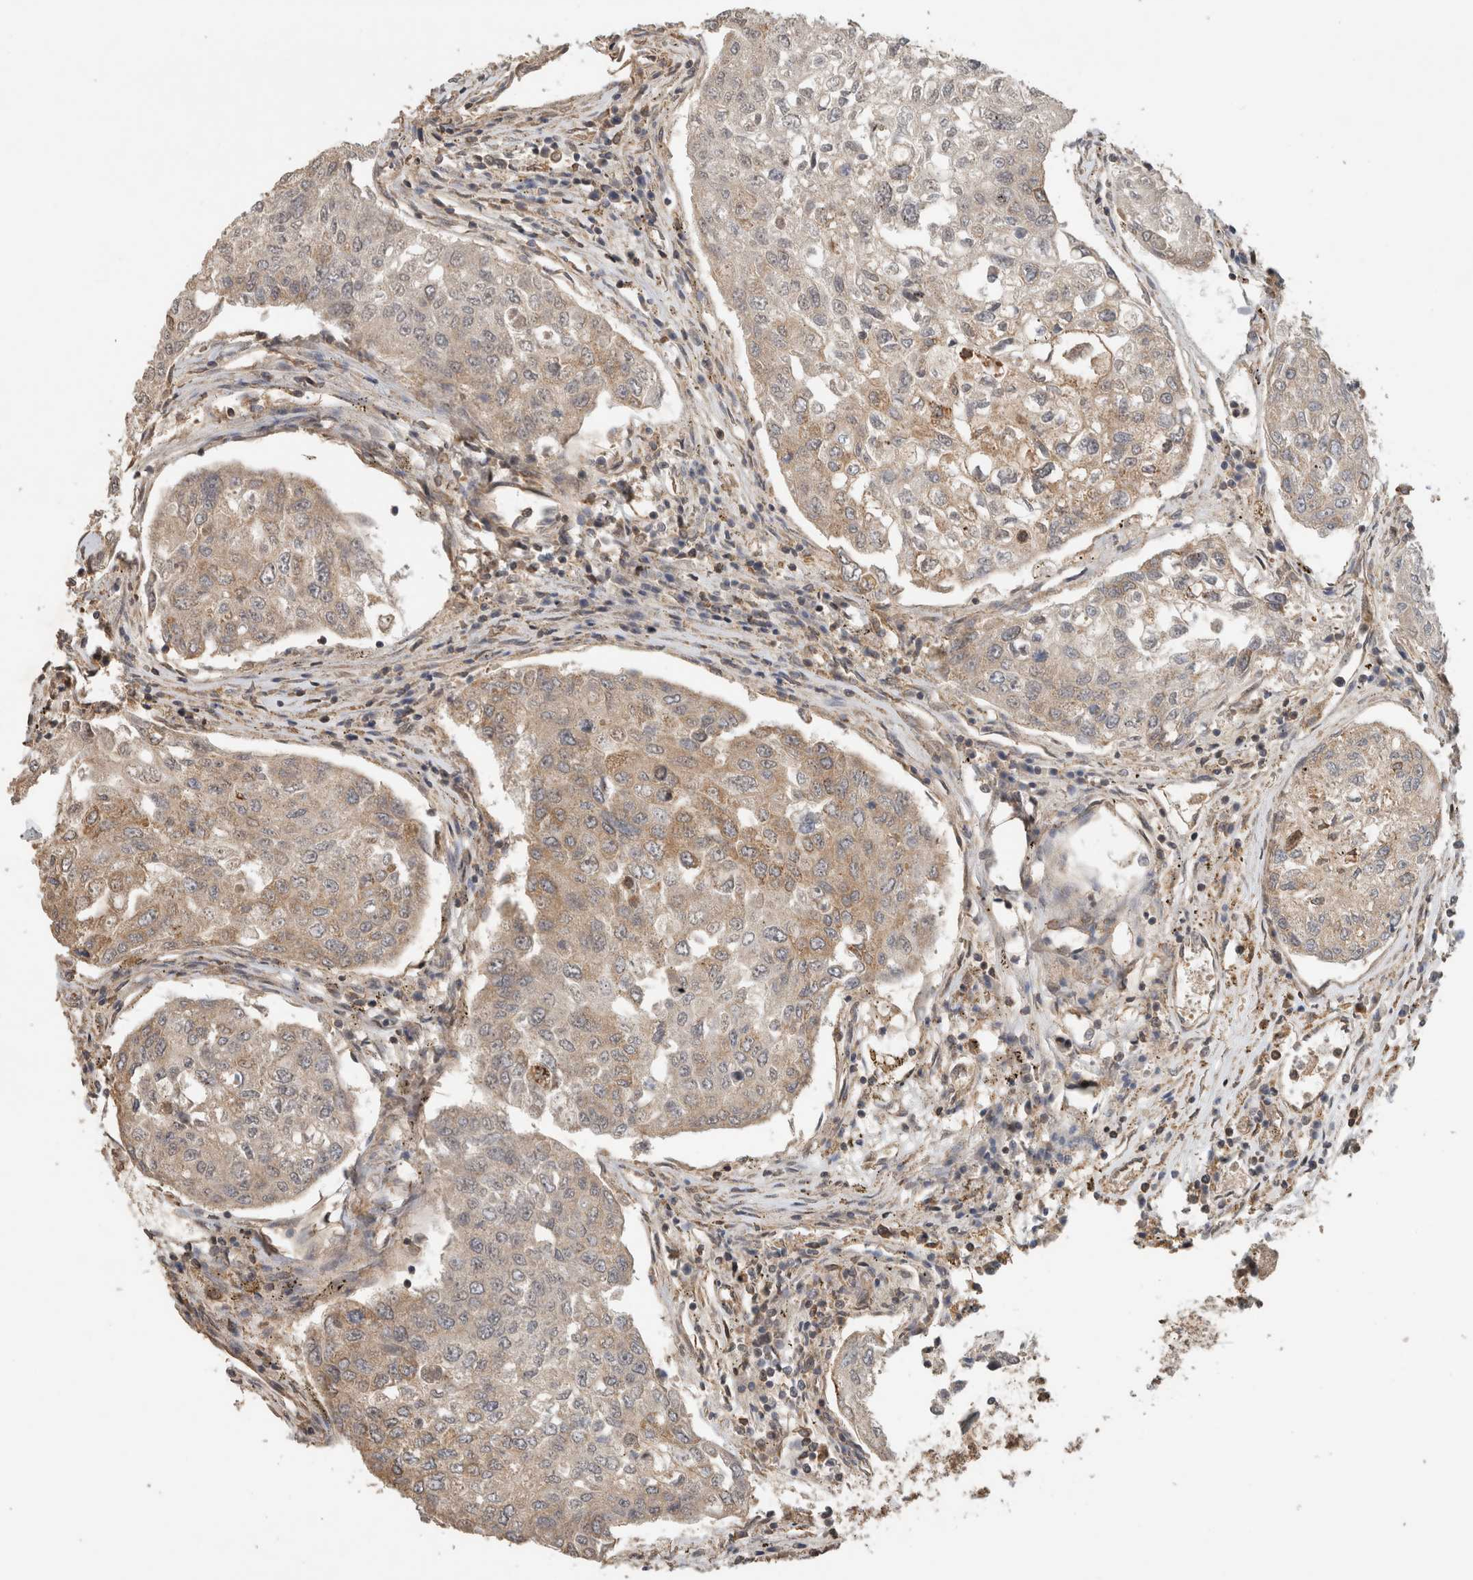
{"staining": {"intensity": "weak", "quantity": "25%-75%", "location": "cytoplasmic/membranous"}, "tissue": "urothelial cancer", "cell_type": "Tumor cells", "image_type": "cancer", "snomed": [{"axis": "morphology", "description": "Urothelial carcinoma, High grade"}, {"axis": "topography", "description": "Lymph node"}, {"axis": "topography", "description": "Urinary bladder"}], "caption": "High-grade urothelial carcinoma was stained to show a protein in brown. There is low levels of weak cytoplasmic/membranous staining in approximately 25%-75% of tumor cells. The staining is performed using DAB (3,3'-diaminobenzidine) brown chromogen to label protein expression. The nuclei are counter-stained blue using hematoxylin.", "gene": "C1orf21", "patient": {"sex": "male", "age": 51}}